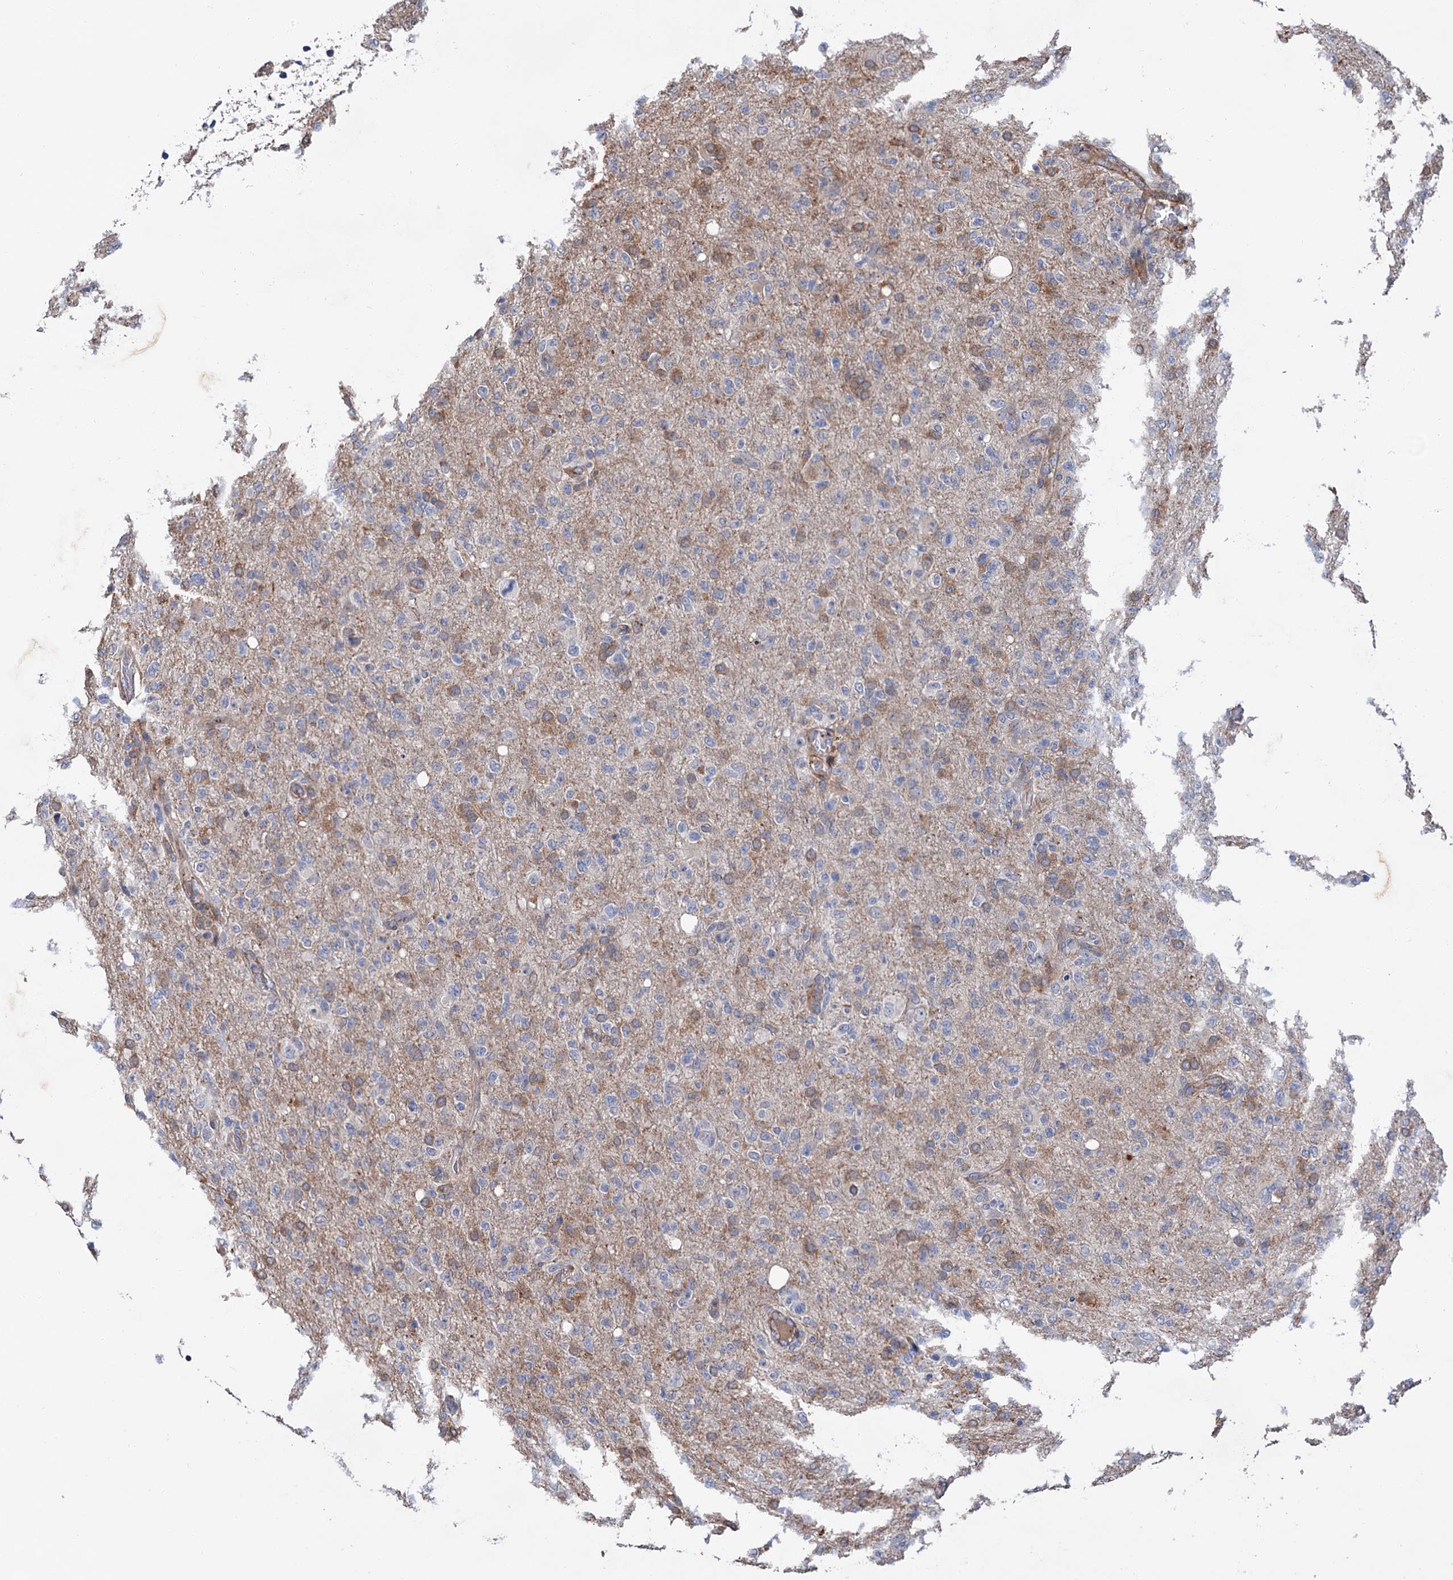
{"staining": {"intensity": "negative", "quantity": "none", "location": "none"}, "tissue": "glioma", "cell_type": "Tumor cells", "image_type": "cancer", "snomed": [{"axis": "morphology", "description": "Glioma, malignant, High grade"}, {"axis": "topography", "description": "Brain"}], "caption": "IHC histopathology image of malignant high-grade glioma stained for a protein (brown), which demonstrates no positivity in tumor cells. (Stains: DAB (3,3'-diaminobenzidine) immunohistochemistry with hematoxylin counter stain, Microscopy: brightfield microscopy at high magnification).", "gene": "TMTC3", "patient": {"sex": "female", "age": 57}}